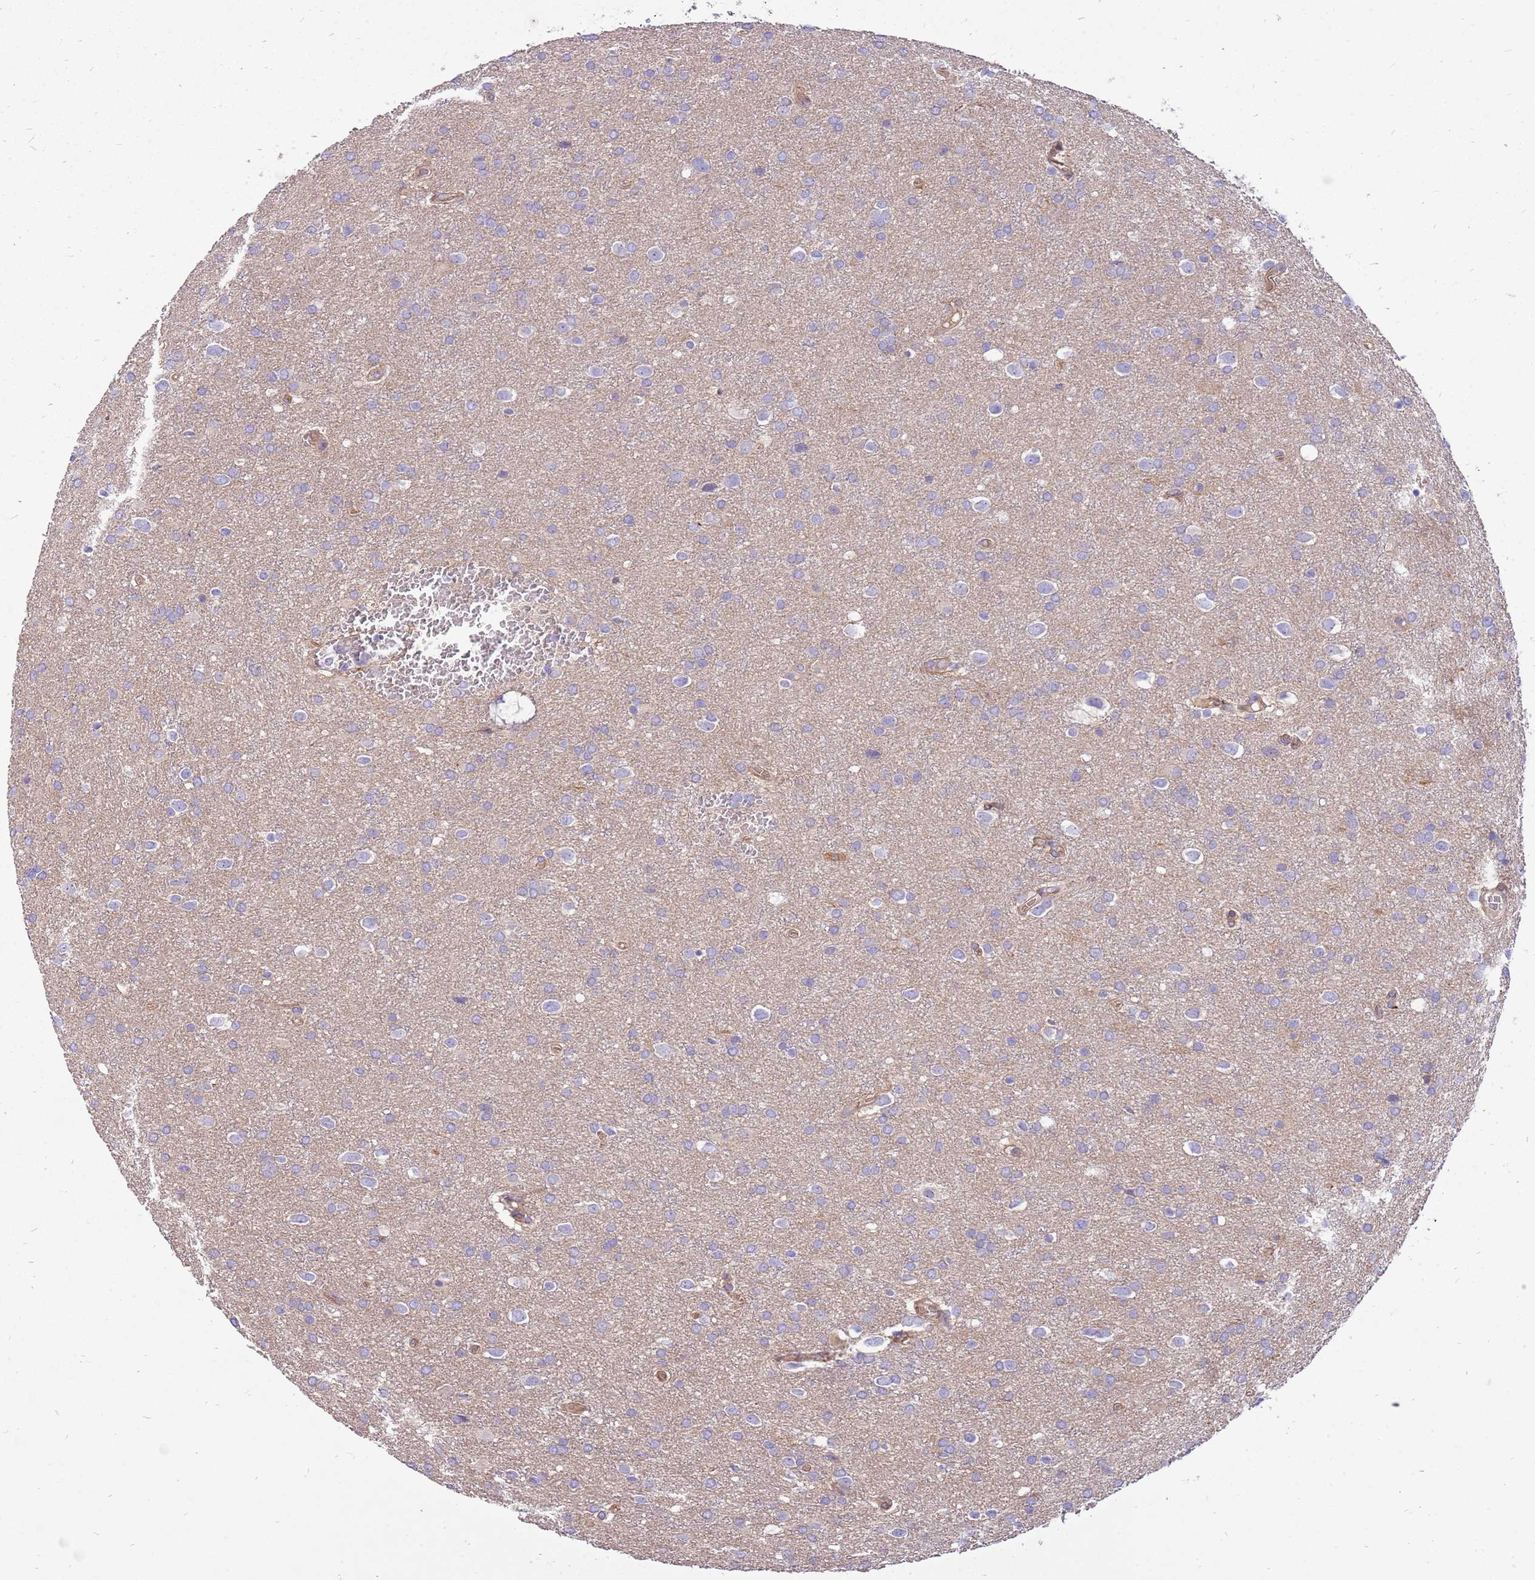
{"staining": {"intensity": "negative", "quantity": "none", "location": "none"}, "tissue": "glioma", "cell_type": "Tumor cells", "image_type": "cancer", "snomed": [{"axis": "morphology", "description": "Glioma, malignant, Low grade"}, {"axis": "topography", "description": "Brain"}], "caption": "Malignant glioma (low-grade) was stained to show a protein in brown. There is no significant expression in tumor cells. (DAB IHC visualized using brightfield microscopy, high magnification).", "gene": "NTN4", "patient": {"sex": "female", "age": 32}}